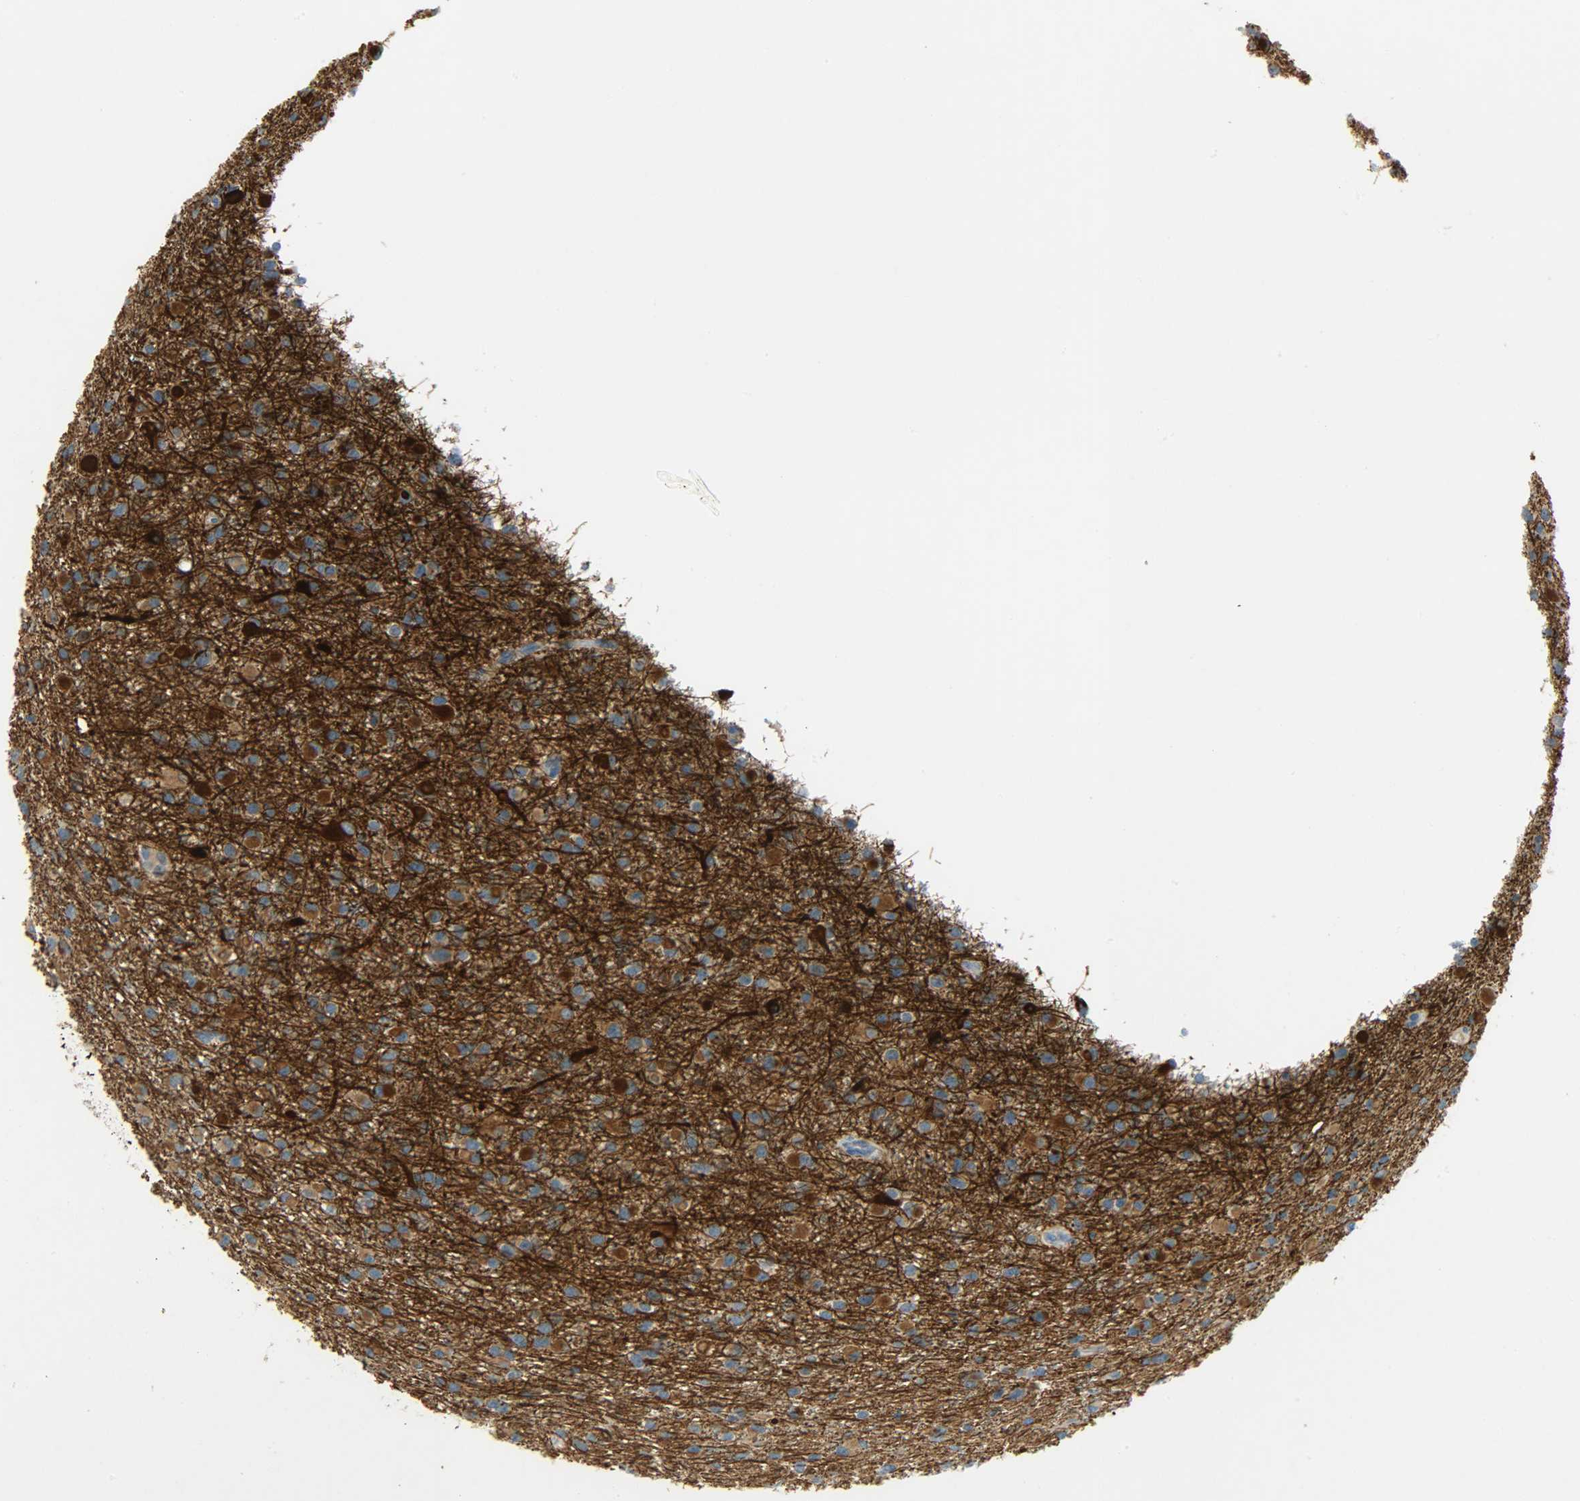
{"staining": {"intensity": "moderate", "quantity": "25%-75%", "location": "cytoplasmic/membranous"}, "tissue": "glioma", "cell_type": "Tumor cells", "image_type": "cancer", "snomed": [{"axis": "morphology", "description": "Glioma, malignant, Low grade"}, {"axis": "topography", "description": "Brain"}], "caption": "A brown stain labels moderate cytoplasmic/membranous expression of a protein in human glioma tumor cells.", "gene": "DSG2", "patient": {"sex": "male", "age": 42}}